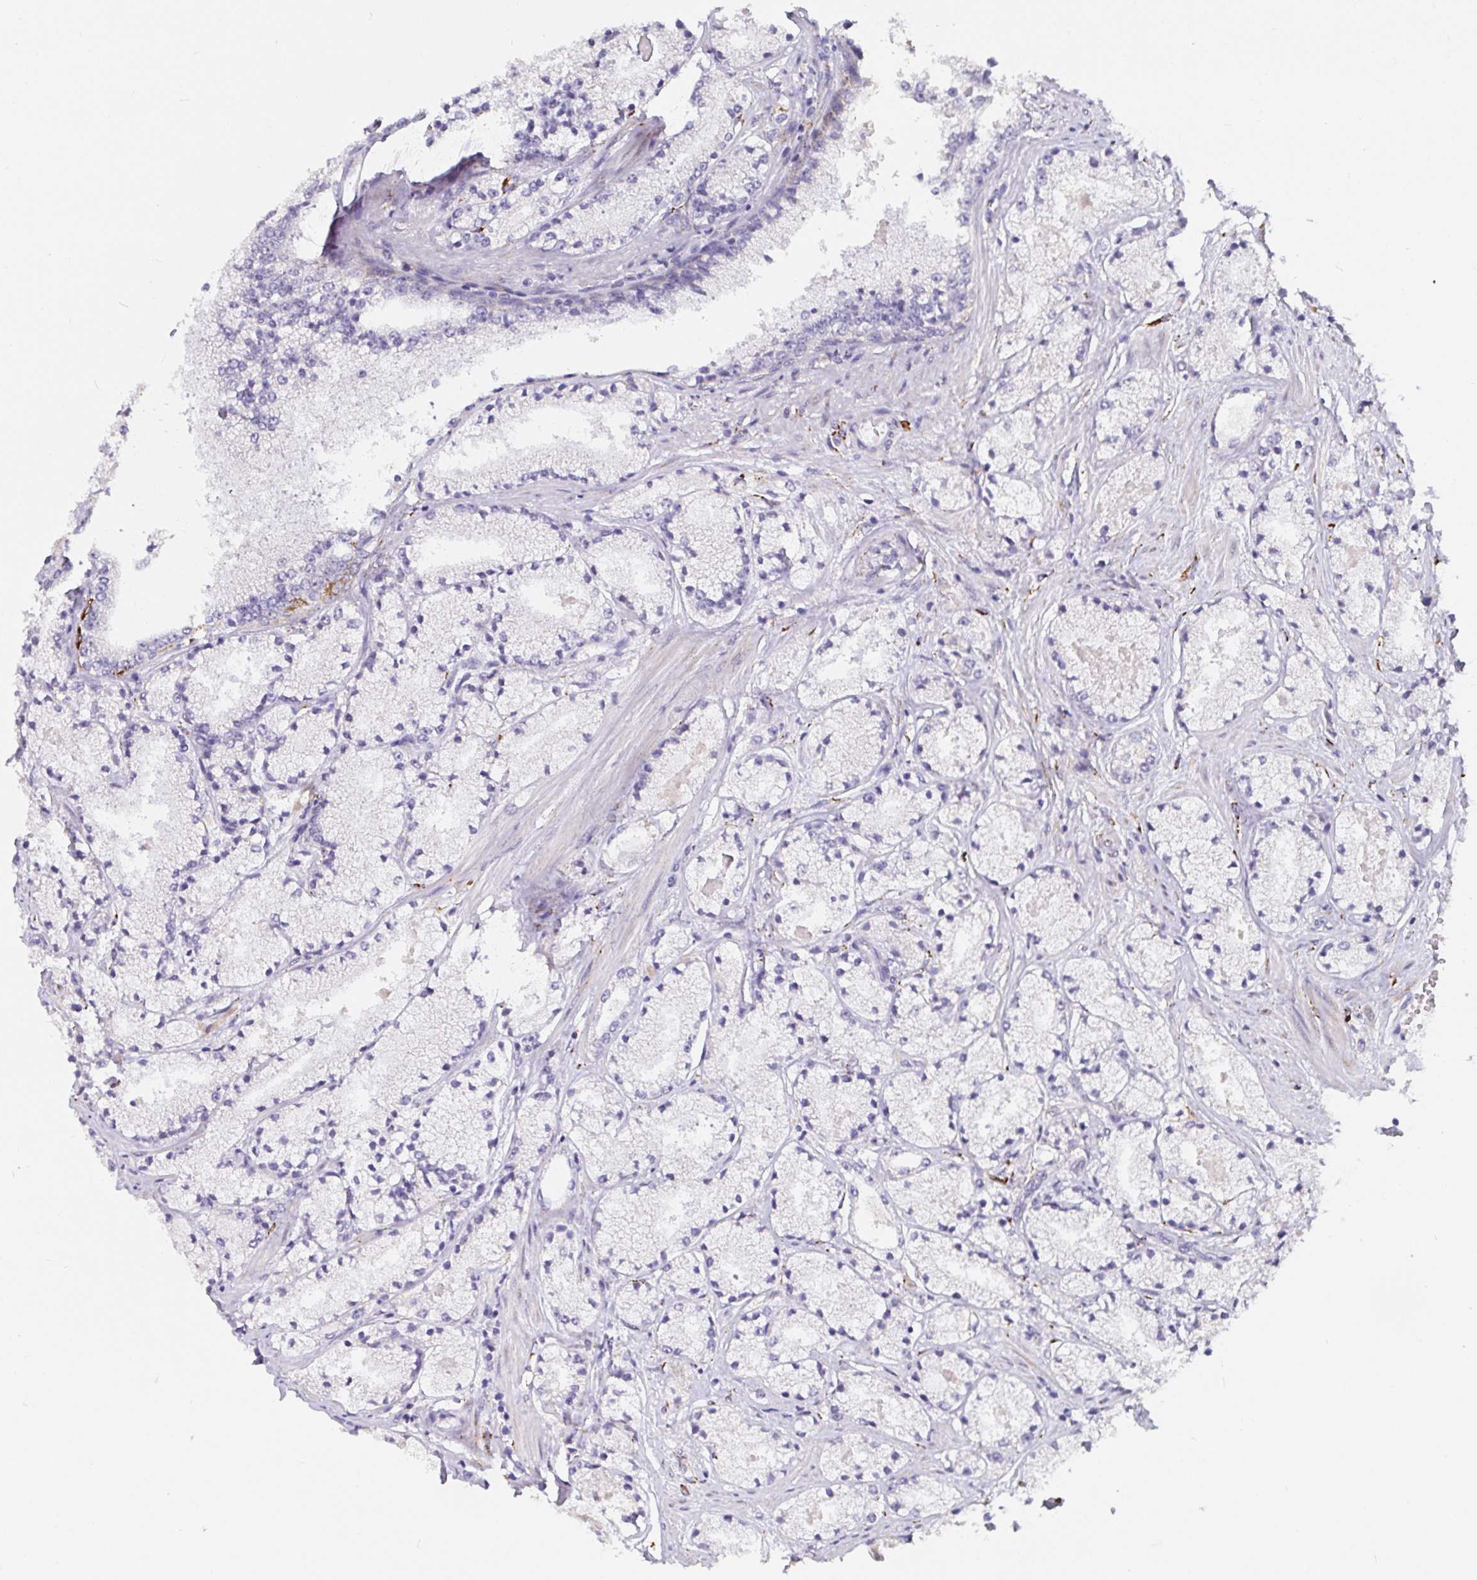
{"staining": {"intensity": "negative", "quantity": "none", "location": "none"}, "tissue": "prostate cancer", "cell_type": "Tumor cells", "image_type": "cancer", "snomed": [{"axis": "morphology", "description": "Adenocarcinoma, High grade"}, {"axis": "topography", "description": "Prostate"}], "caption": "The image exhibits no significant expression in tumor cells of prostate cancer.", "gene": "P4HA2", "patient": {"sex": "male", "age": 63}}